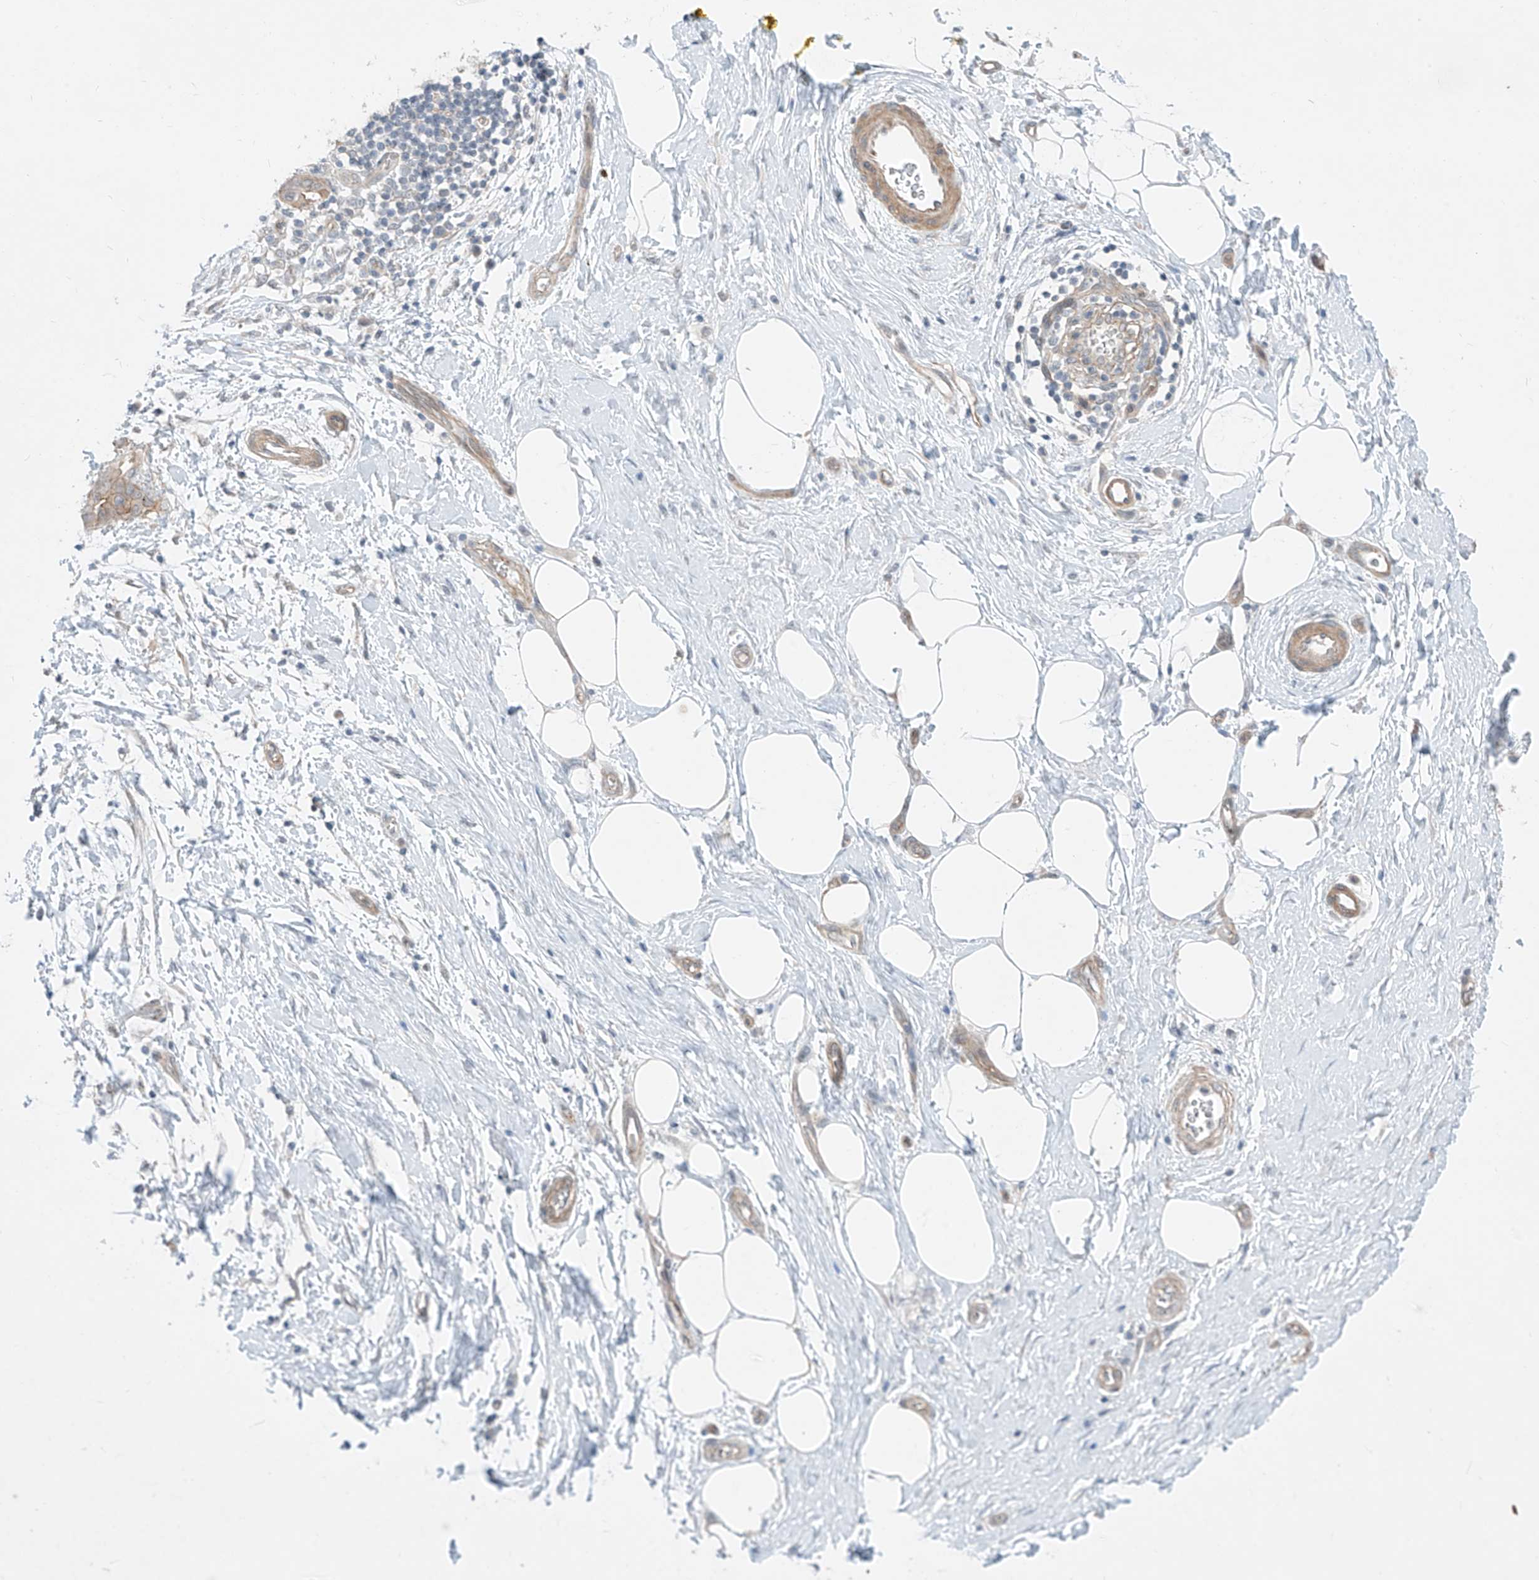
{"staining": {"intensity": "negative", "quantity": "none", "location": "none"}, "tissue": "adipose tissue", "cell_type": "Adipocytes", "image_type": "normal", "snomed": [{"axis": "morphology", "description": "Normal tissue, NOS"}, {"axis": "morphology", "description": "Adenocarcinoma, NOS"}, {"axis": "topography", "description": "Pancreas"}, {"axis": "topography", "description": "Peripheral nerve tissue"}], "caption": "DAB immunohistochemical staining of benign adipose tissue reveals no significant expression in adipocytes. (DAB immunohistochemistry (IHC) with hematoxylin counter stain).", "gene": "ABLIM2", "patient": {"sex": "male", "age": 59}}